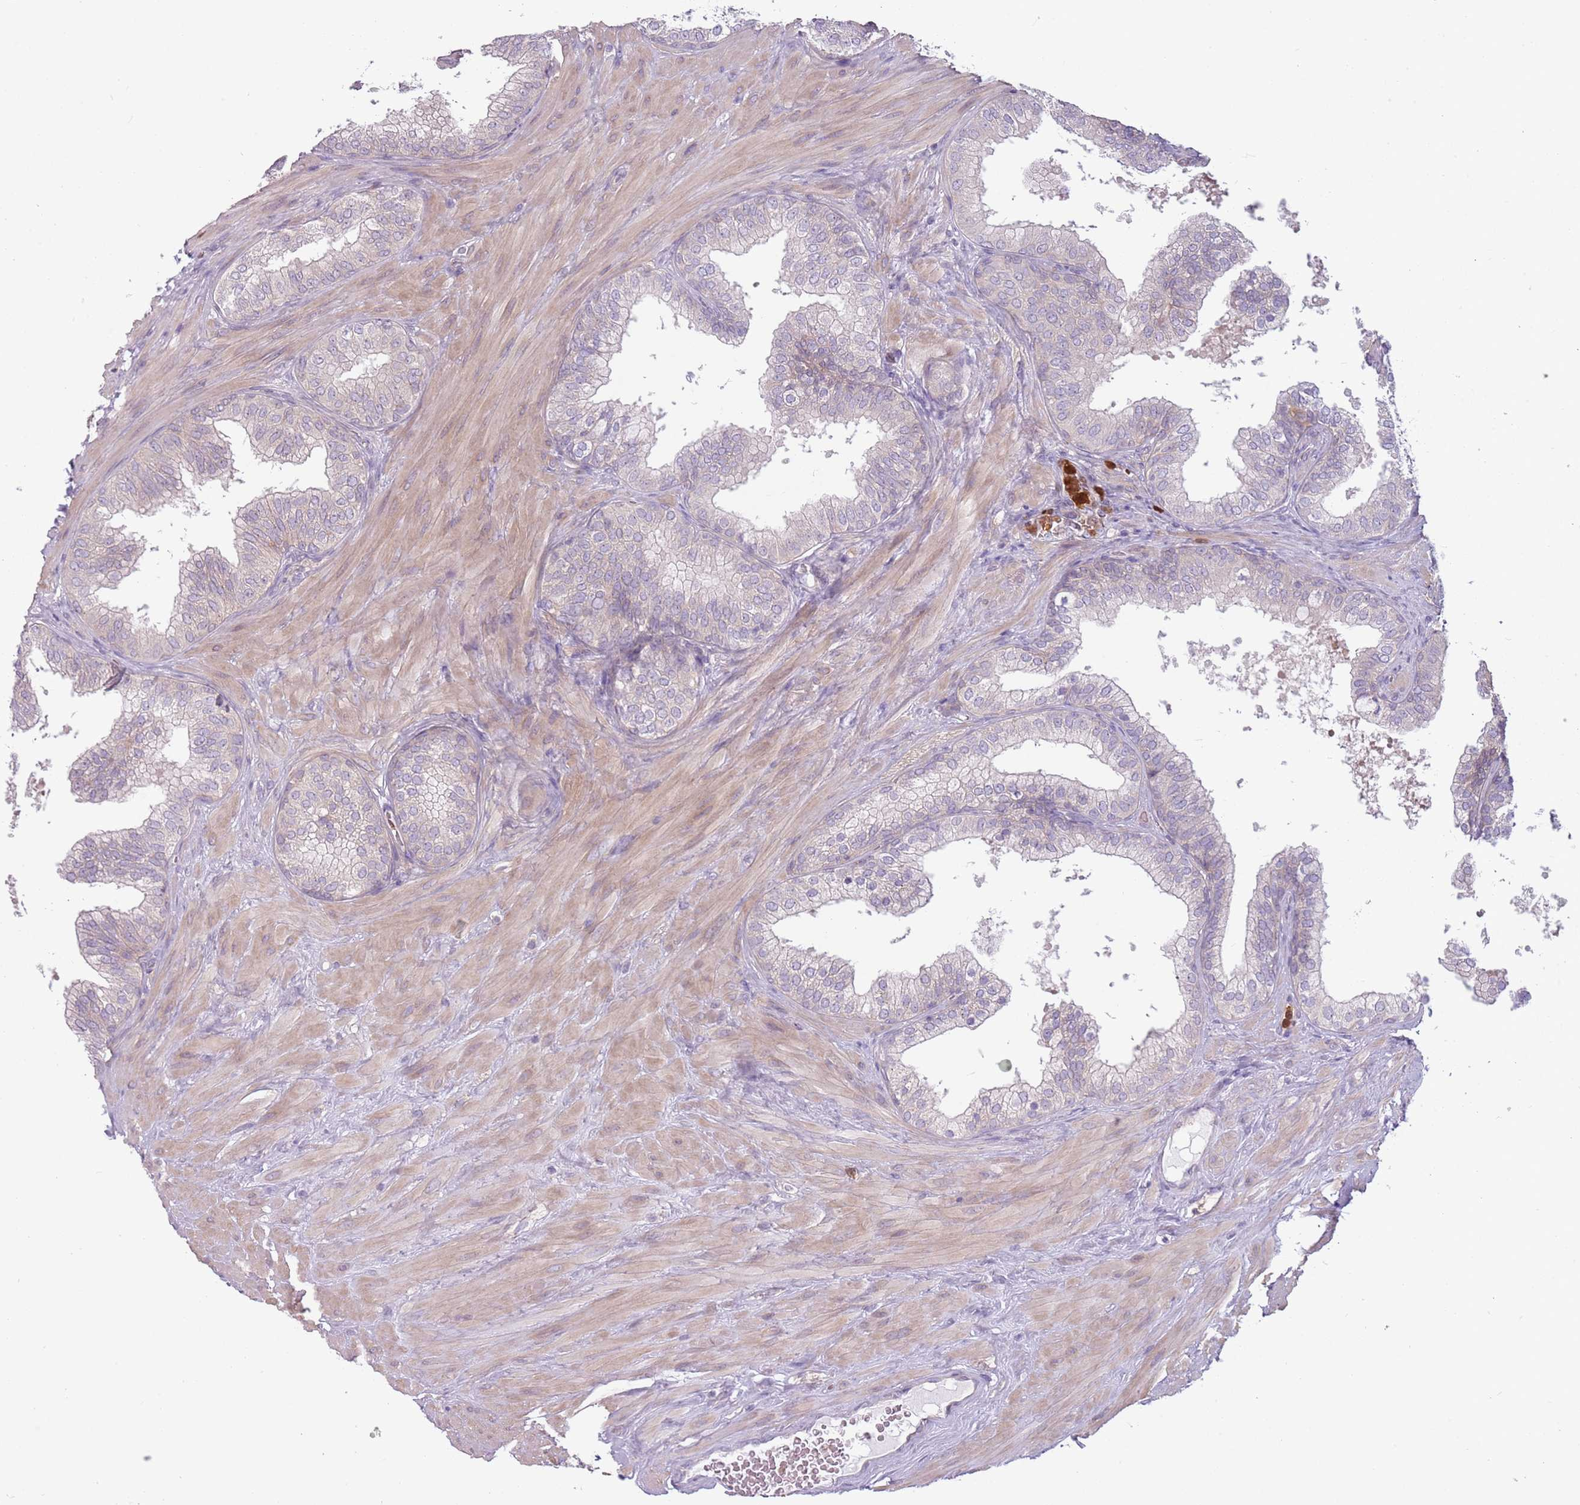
{"staining": {"intensity": "negative", "quantity": "none", "location": "none"}, "tissue": "prostate", "cell_type": "Glandular cells", "image_type": "normal", "snomed": [{"axis": "morphology", "description": "Normal tissue, NOS"}, {"axis": "topography", "description": "Prostate"}], "caption": "A micrograph of prostate stained for a protein demonstrates no brown staining in glandular cells.", "gene": "SPAG4", "patient": {"sex": "male", "age": 60}}